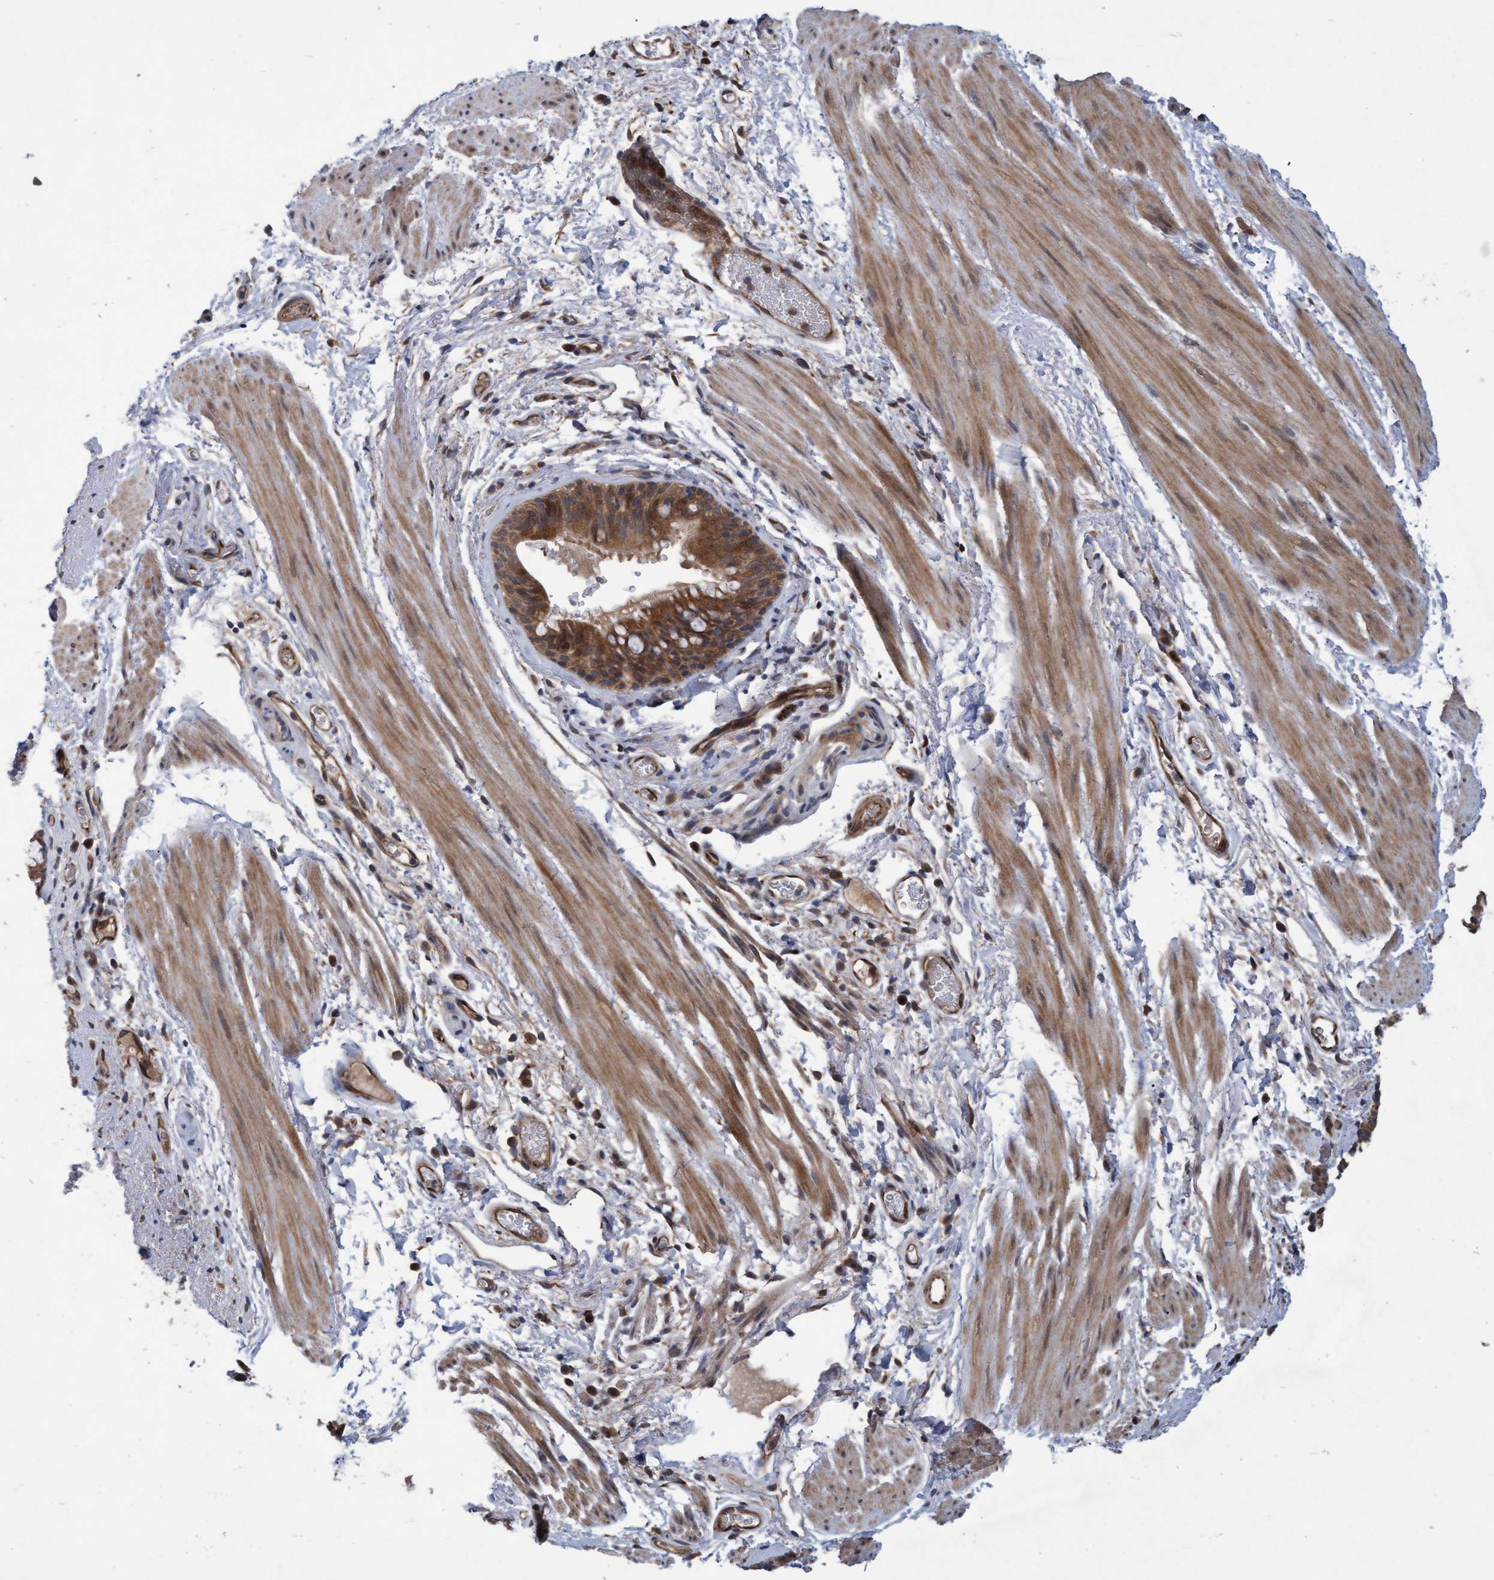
{"staining": {"intensity": "moderate", "quantity": ">75%", "location": "cytoplasmic/membranous"}, "tissue": "bronchus", "cell_type": "Respiratory epithelial cells", "image_type": "normal", "snomed": [{"axis": "morphology", "description": "Normal tissue, NOS"}, {"axis": "topography", "description": "Cartilage tissue"}, {"axis": "topography", "description": "Bronchus"}], "caption": "The image shows immunohistochemical staining of benign bronchus. There is moderate cytoplasmic/membranous staining is present in approximately >75% of respiratory epithelial cells.", "gene": "PSMB6", "patient": {"sex": "female", "age": 53}}